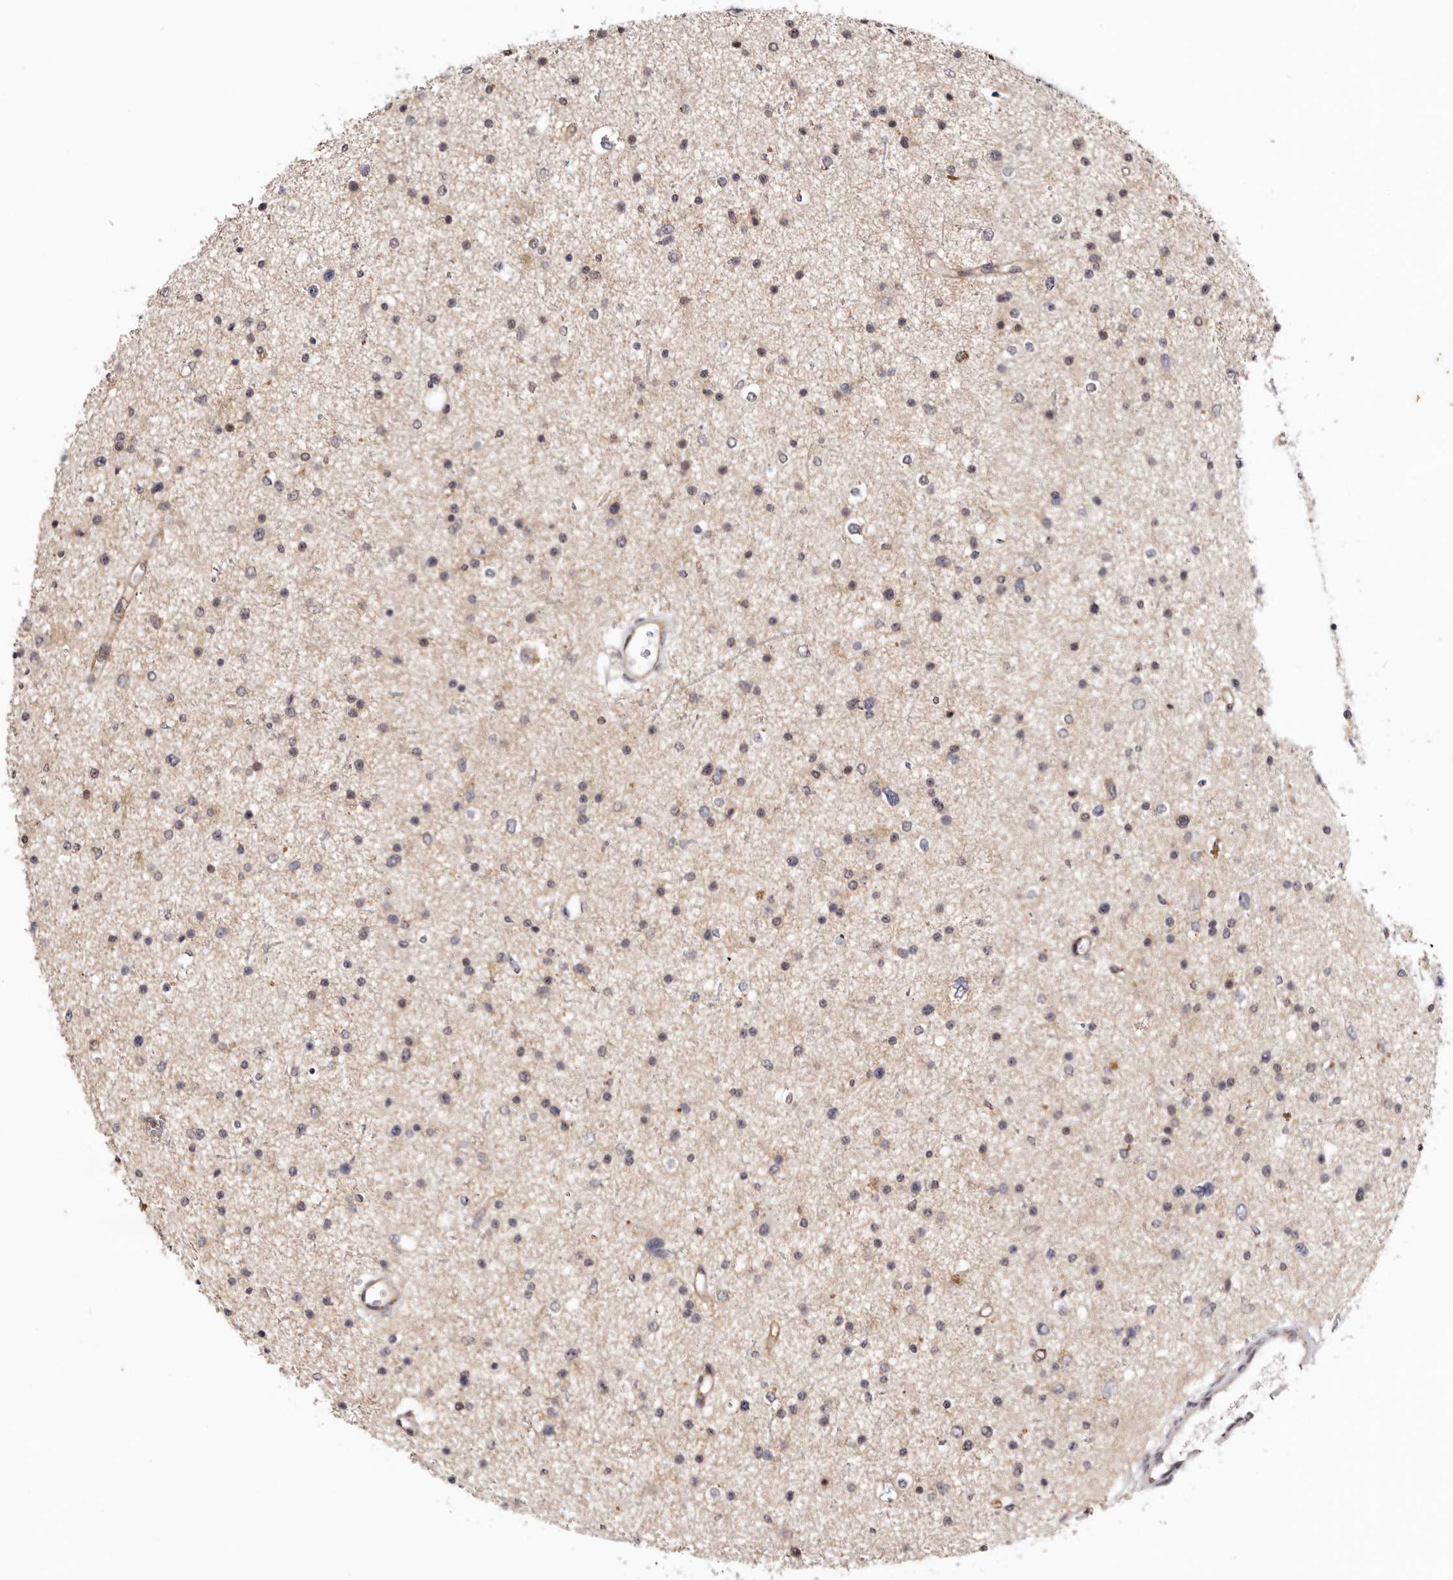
{"staining": {"intensity": "weak", "quantity": "<25%", "location": "nuclear"}, "tissue": "glioma", "cell_type": "Tumor cells", "image_type": "cancer", "snomed": [{"axis": "morphology", "description": "Glioma, malignant, Low grade"}, {"axis": "topography", "description": "Brain"}], "caption": "Malignant glioma (low-grade) was stained to show a protein in brown. There is no significant expression in tumor cells. The staining was performed using DAB to visualize the protein expression in brown, while the nuclei were stained in blue with hematoxylin (Magnification: 20x).", "gene": "NOTCH1", "patient": {"sex": "female", "age": 37}}